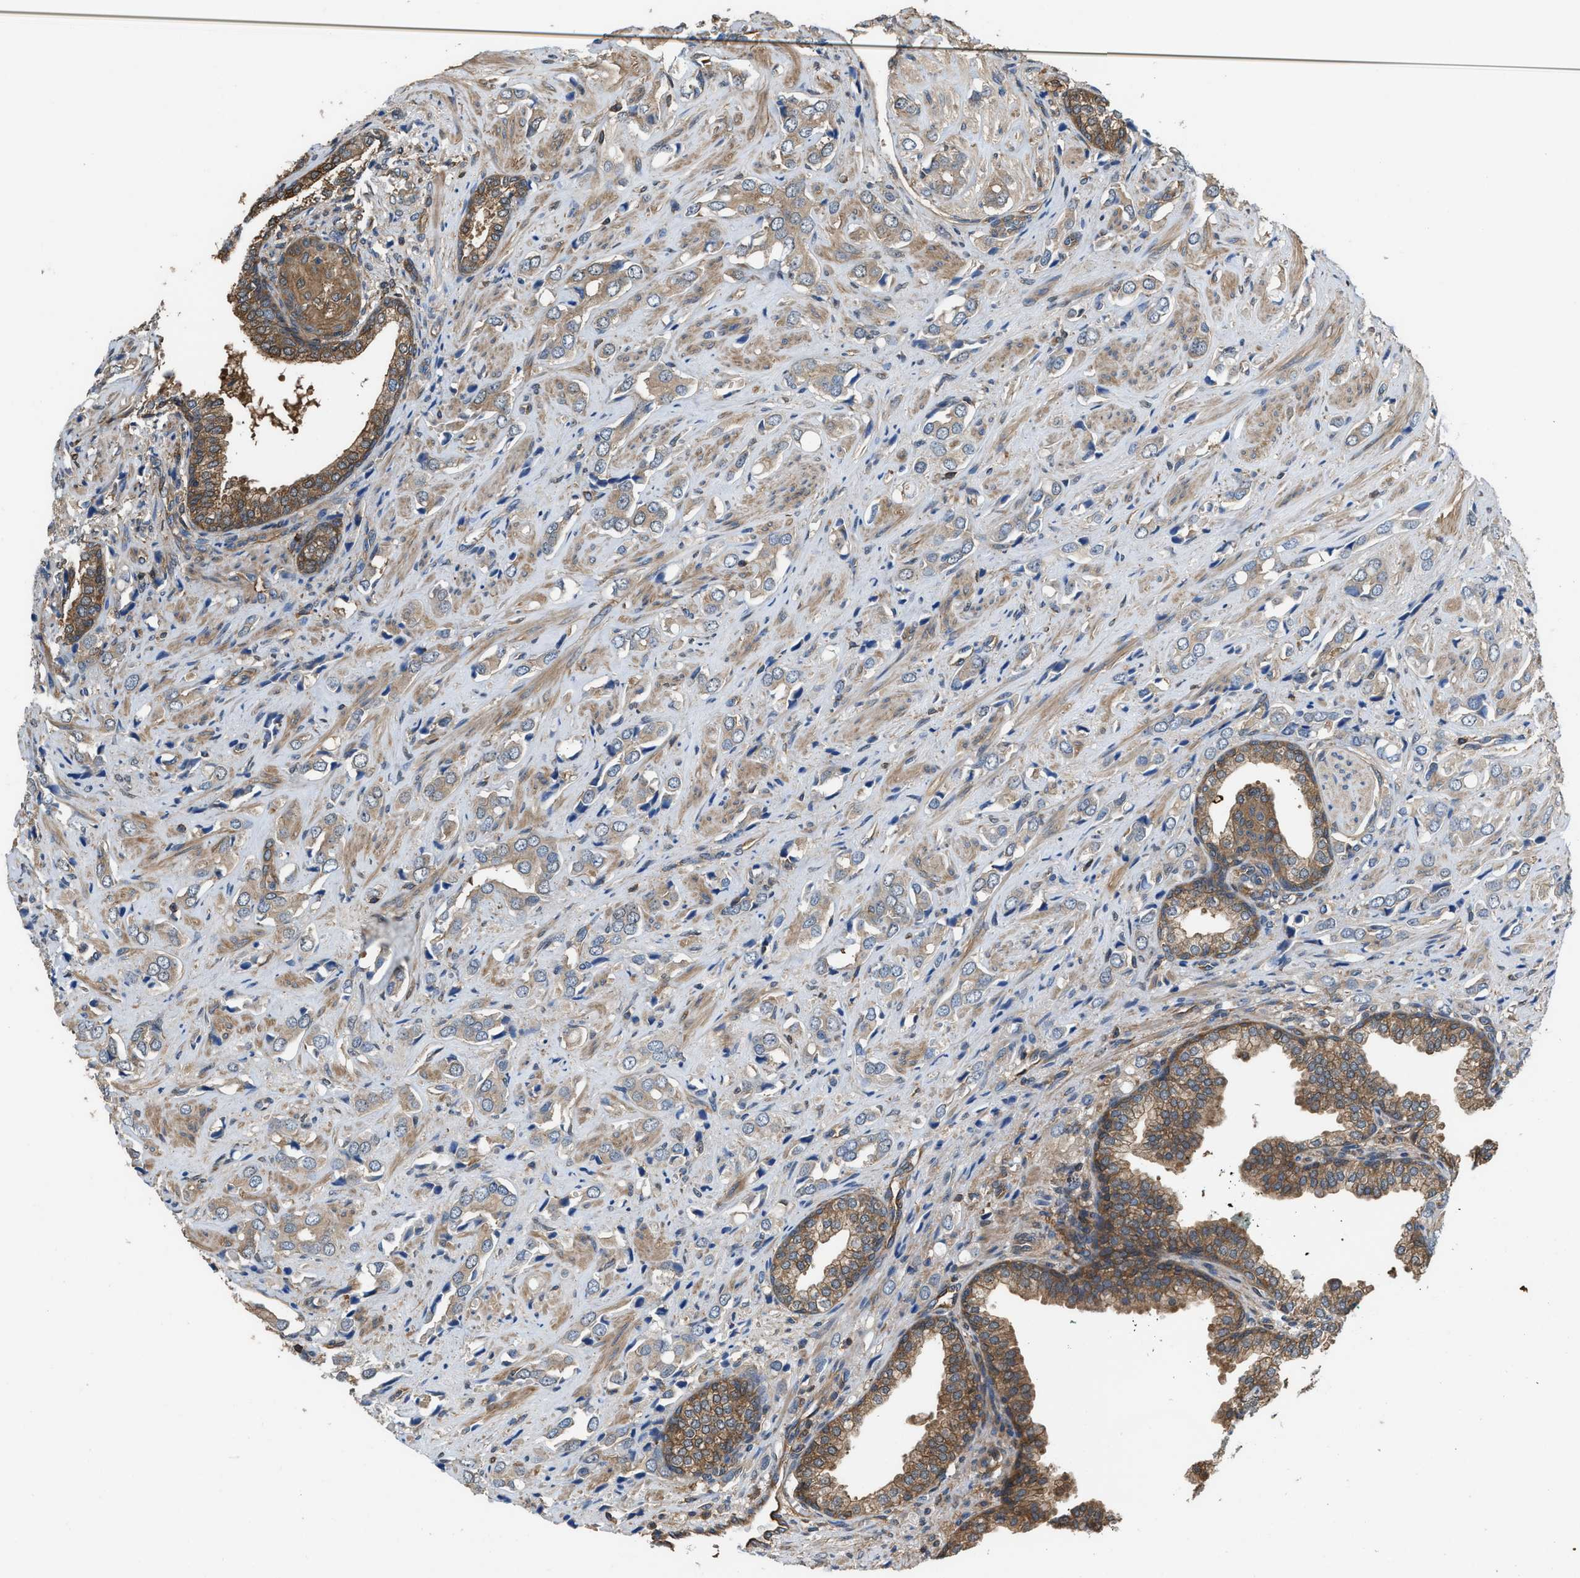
{"staining": {"intensity": "moderate", "quantity": ">75%", "location": "cytoplasmic/membranous"}, "tissue": "prostate cancer", "cell_type": "Tumor cells", "image_type": "cancer", "snomed": [{"axis": "morphology", "description": "Adenocarcinoma, High grade"}, {"axis": "topography", "description": "Prostate"}], "caption": "The photomicrograph shows a brown stain indicating the presence of a protein in the cytoplasmic/membranous of tumor cells in prostate adenocarcinoma (high-grade).", "gene": "ATIC", "patient": {"sex": "male", "age": 52}}